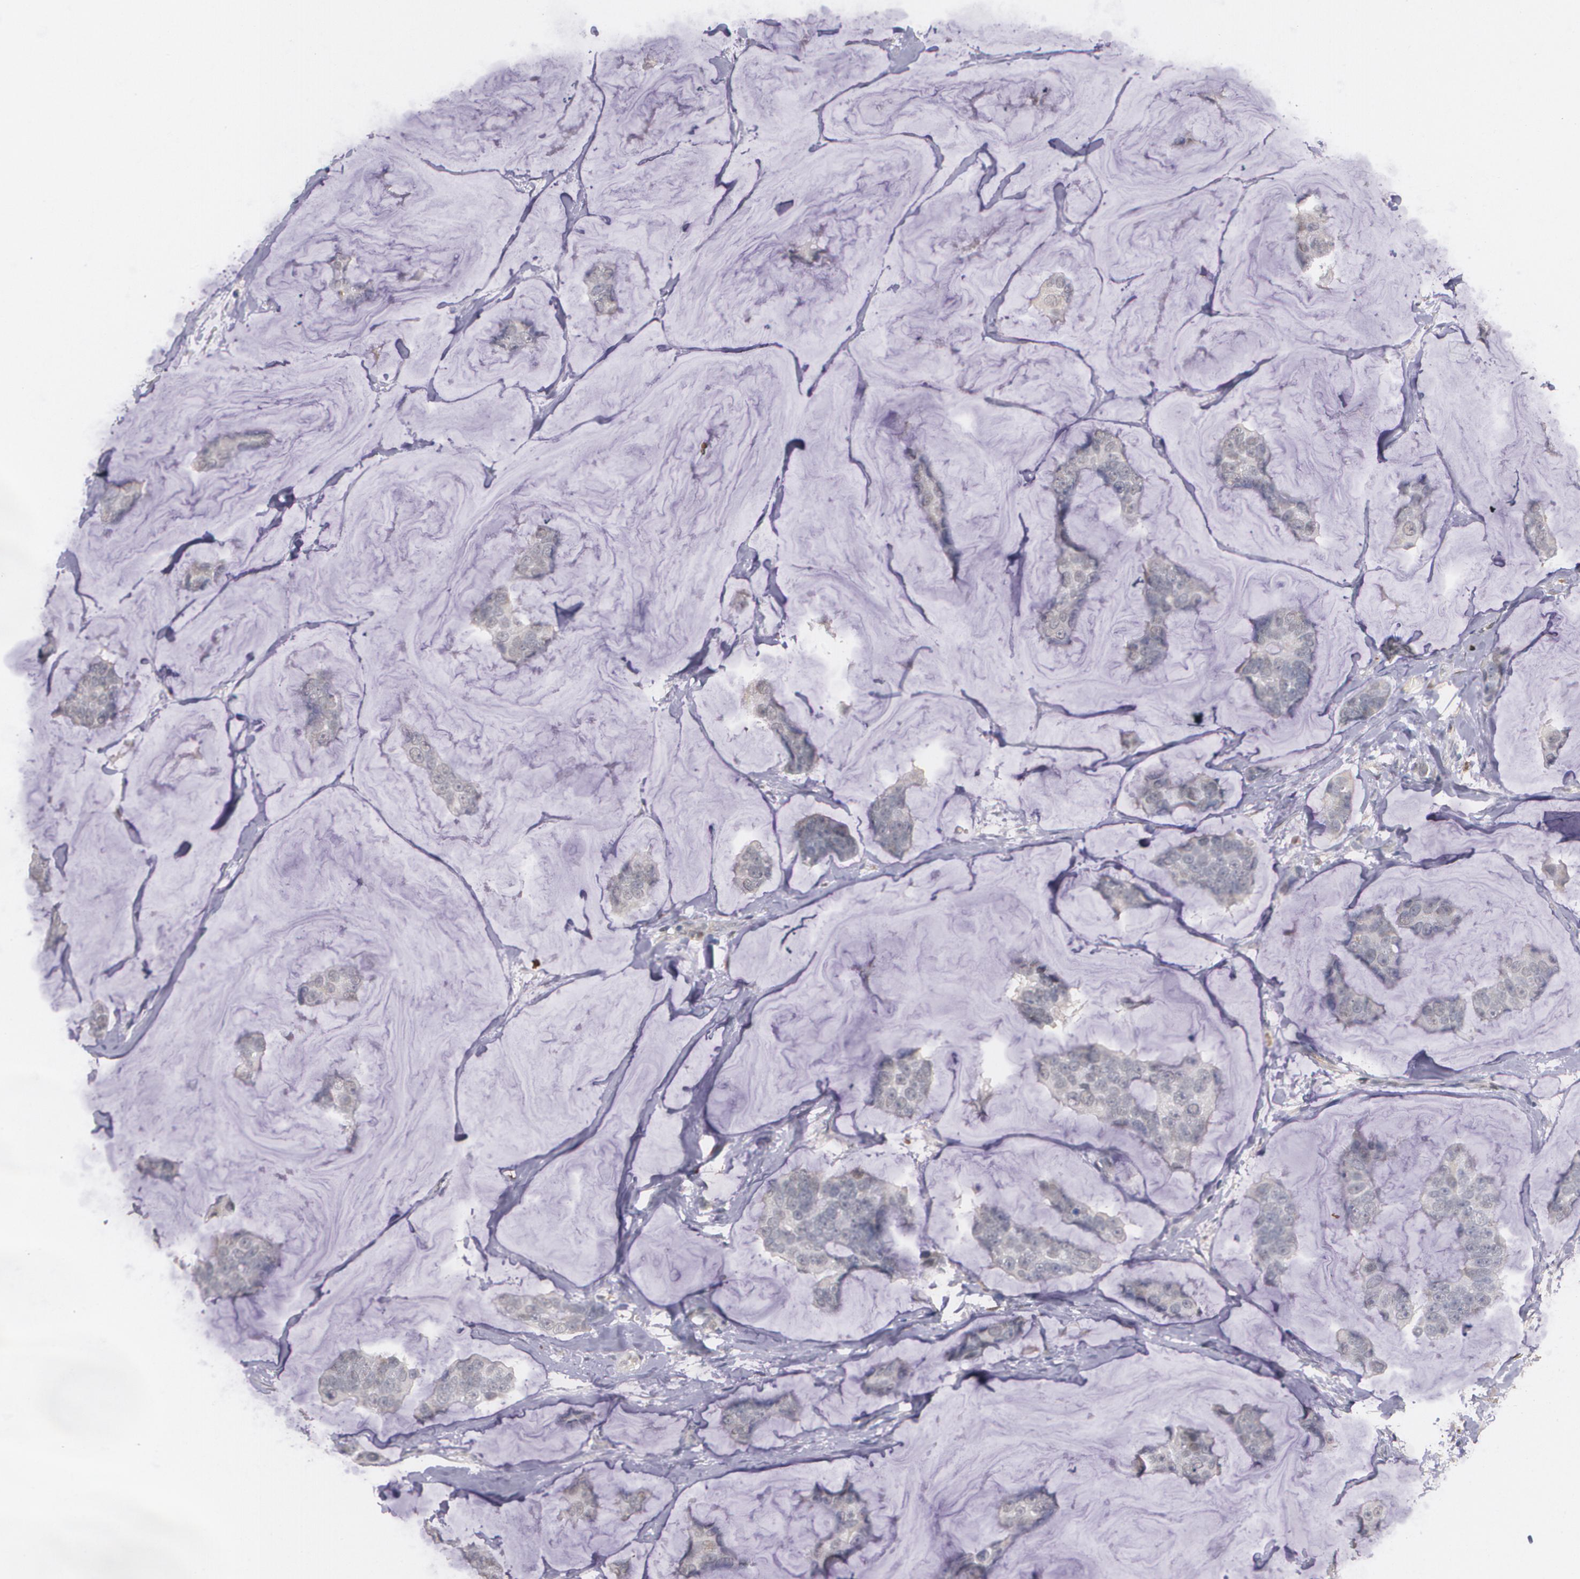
{"staining": {"intensity": "weak", "quantity": "<25%", "location": "cytoplasmic/membranous"}, "tissue": "breast cancer", "cell_type": "Tumor cells", "image_type": "cancer", "snomed": [{"axis": "morphology", "description": "Normal tissue, NOS"}, {"axis": "morphology", "description": "Duct carcinoma"}, {"axis": "topography", "description": "Breast"}], "caption": "Immunohistochemistry (IHC) photomicrograph of neoplastic tissue: infiltrating ductal carcinoma (breast) stained with DAB (3,3'-diaminobenzidine) exhibits no significant protein positivity in tumor cells.", "gene": "PTS", "patient": {"sex": "female", "age": 50}}